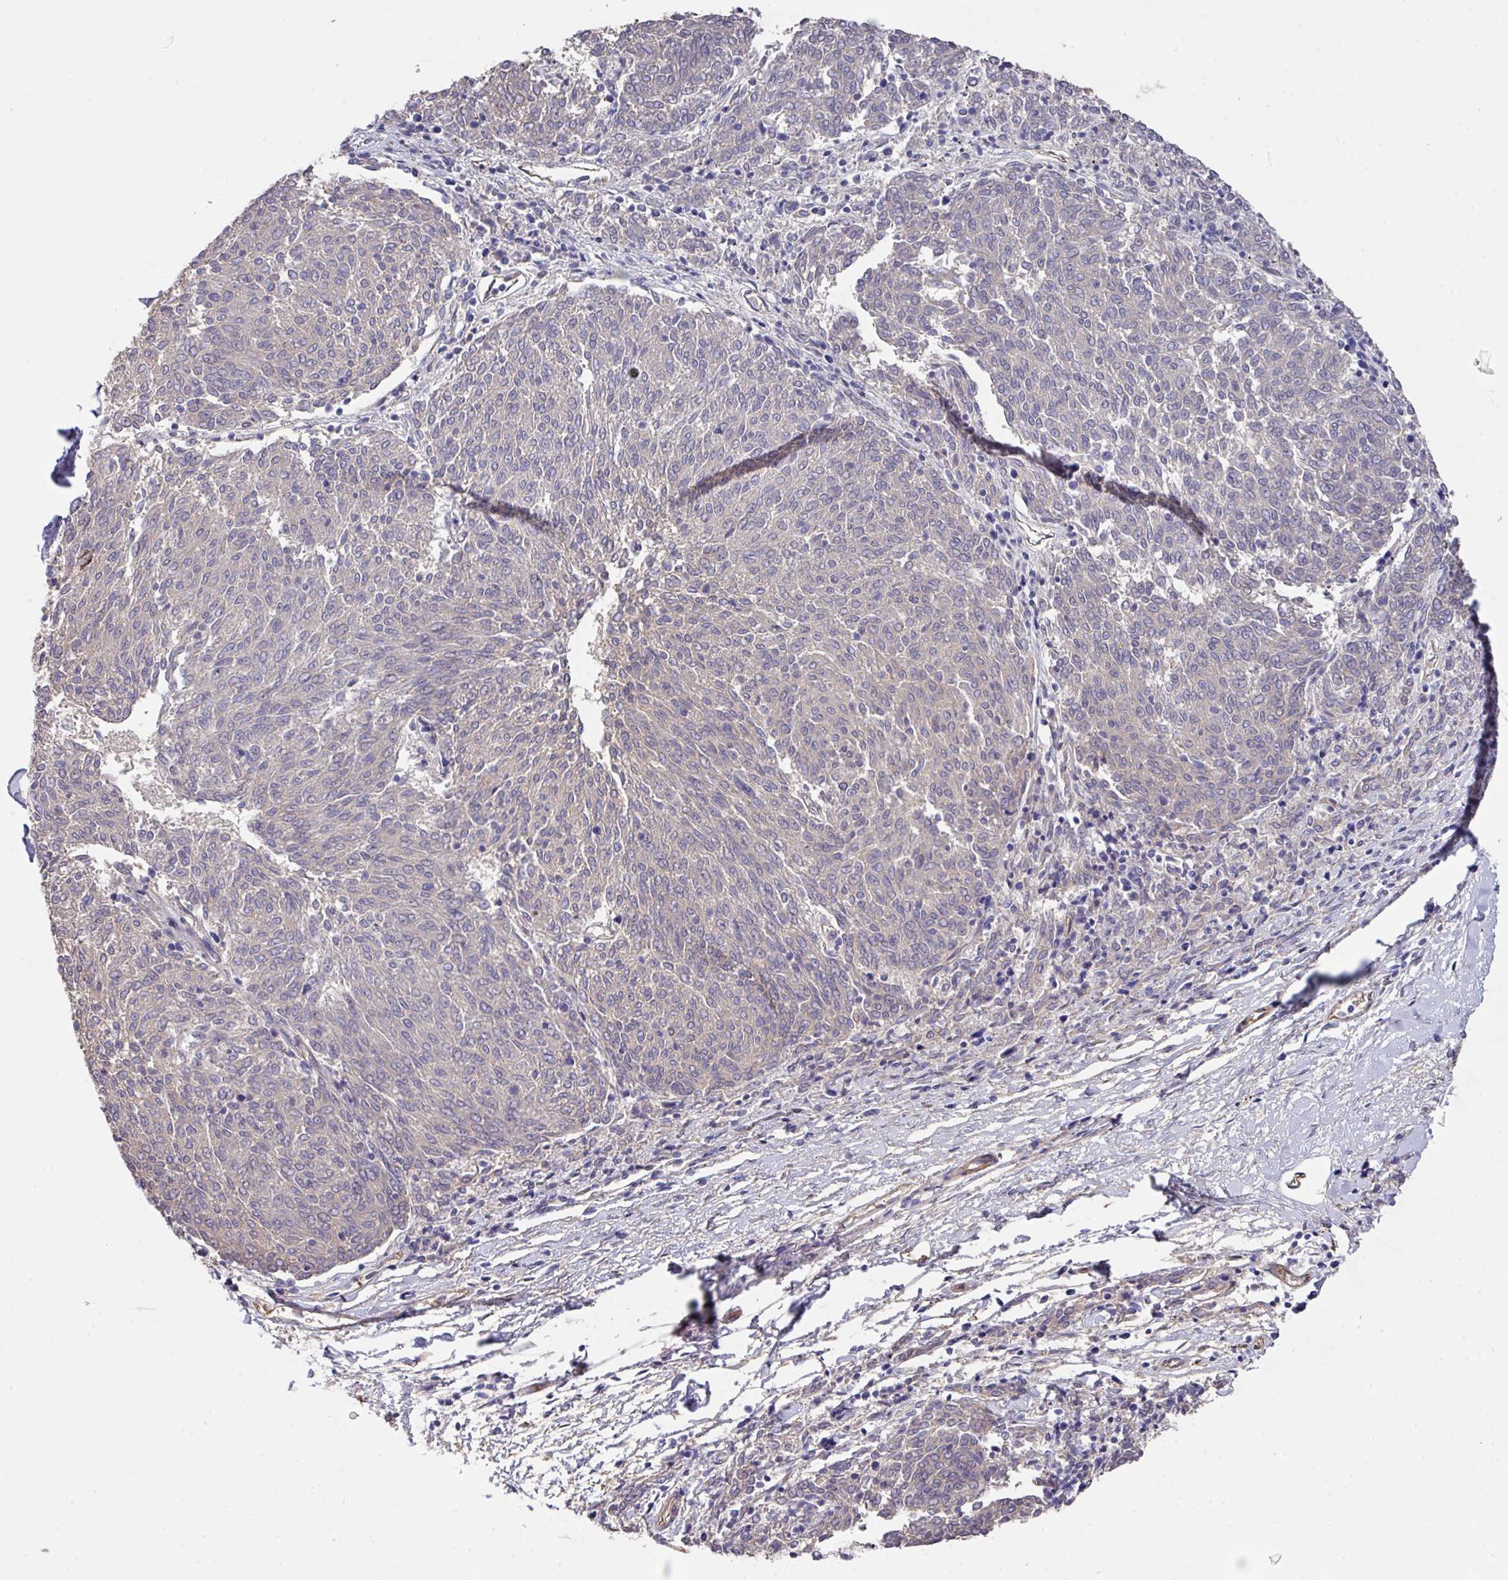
{"staining": {"intensity": "negative", "quantity": "none", "location": "none"}, "tissue": "melanoma", "cell_type": "Tumor cells", "image_type": "cancer", "snomed": [{"axis": "morphology", "description": "Malignant melanoma, NOS"}, {"axis": "topography", "description": "Skin"}], "caption": "DAB (3,3'-diaminobenzidine) immunohistochemical staining of human melanoma exhibits no significant expression in tumor cells. (Brightfield microscopy of DAB (3,3'-diaminobenzidine) immunohistochemistry (IHC) at high magnification).", "gene": "PRR5", "patient": {"sex": "female", "age": 72}}